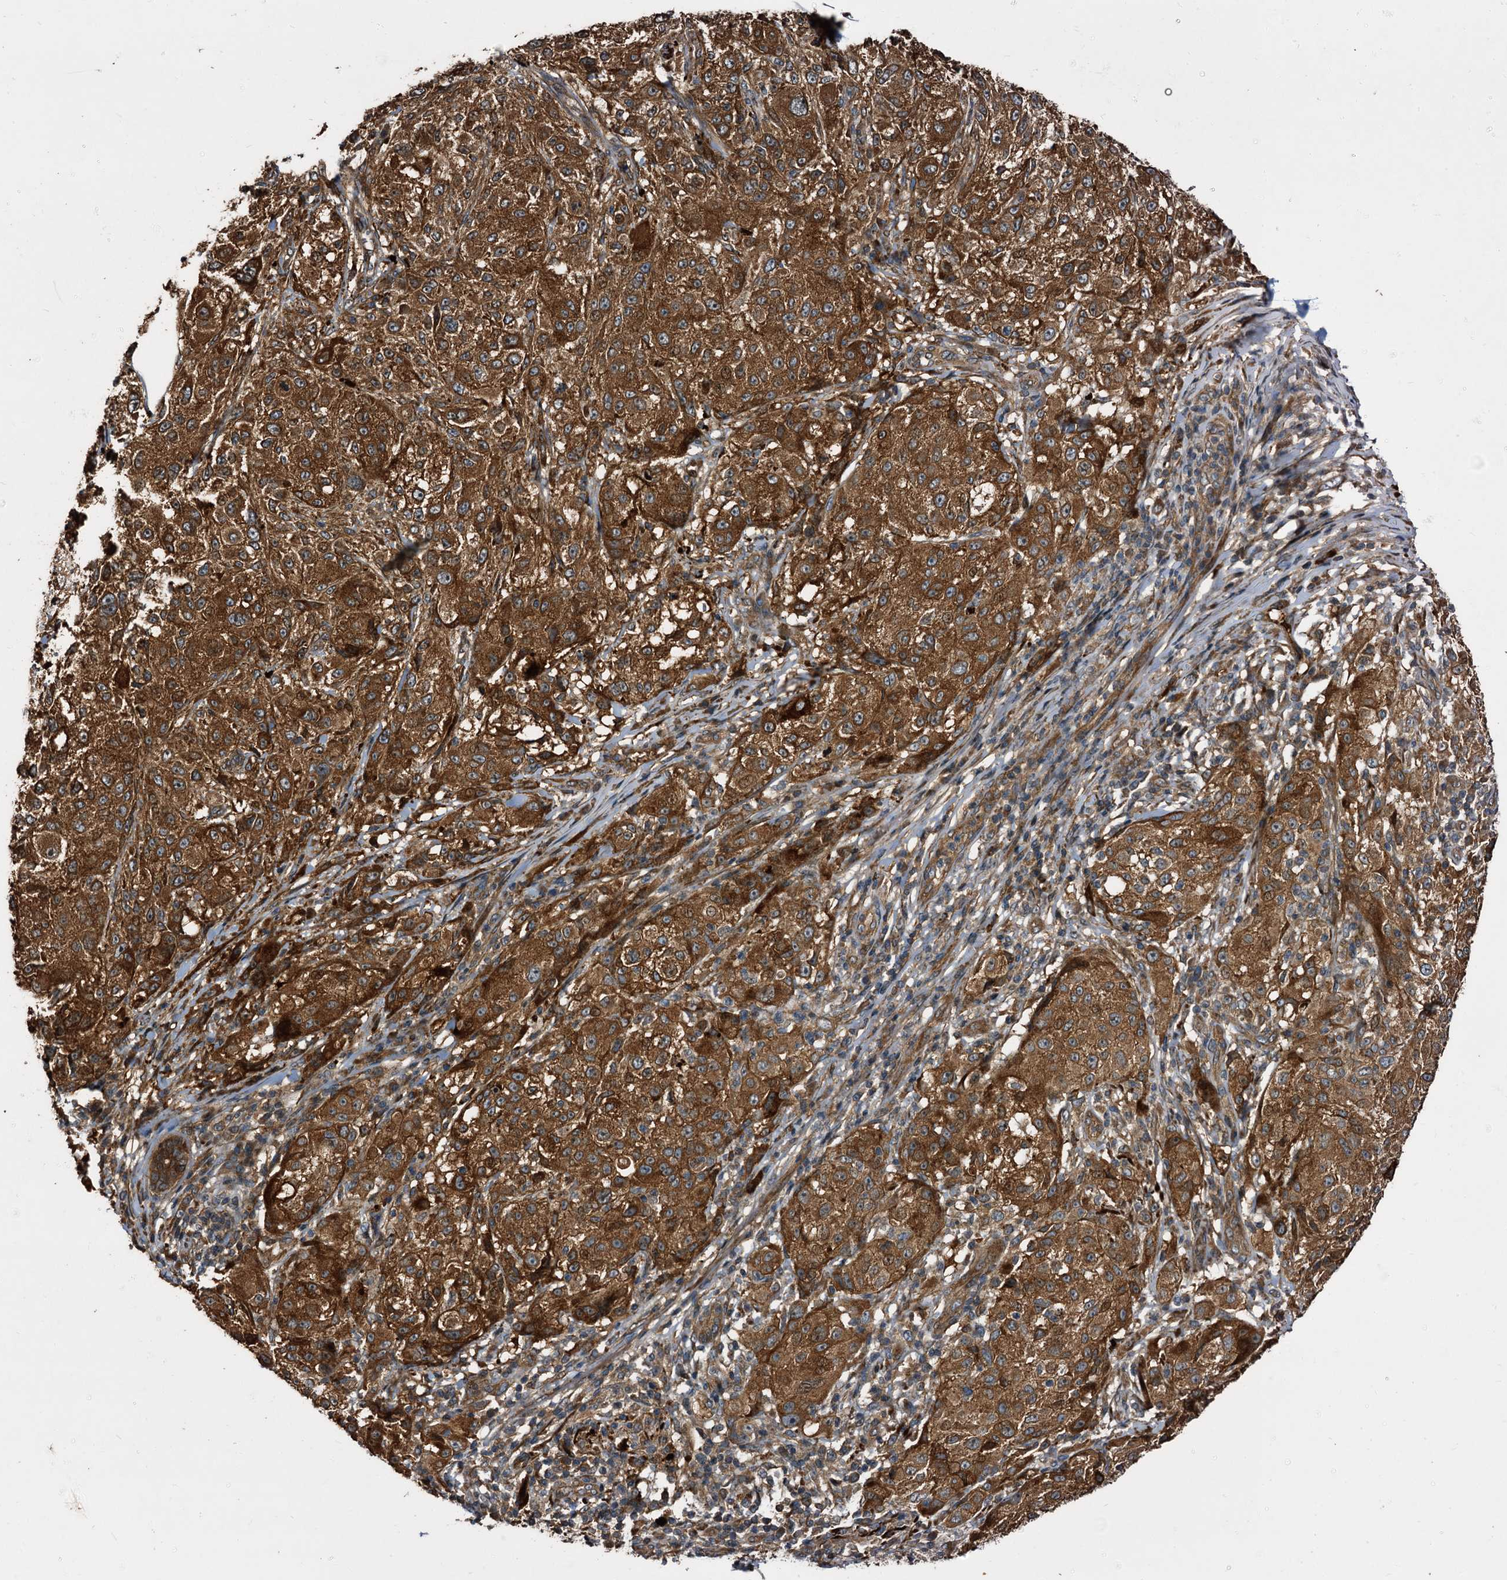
{"staining": {"intensity": "strong", "quantity": ">75%", "location": "cytoplasmic/membranous"}, "tissue": "melanoma", "cell_type": "Tumor cells", "image_type": "cancer", "snomed": [{"axis": "morphology", "description": "Necrosis, NOS"}, {"axis": "morphology", "description": "Malignant melanoma, NOS"}, {"axis": "topography", "description": "Skin"}], "caption": "Malignant melanoma tissue exhibits strong cytoplasmic/membranous staining in about >75% of tumor cells, visualized by immunohistochemistry.", "gene": "PEX5", "patient": {"sex": "female", "age": 87}}